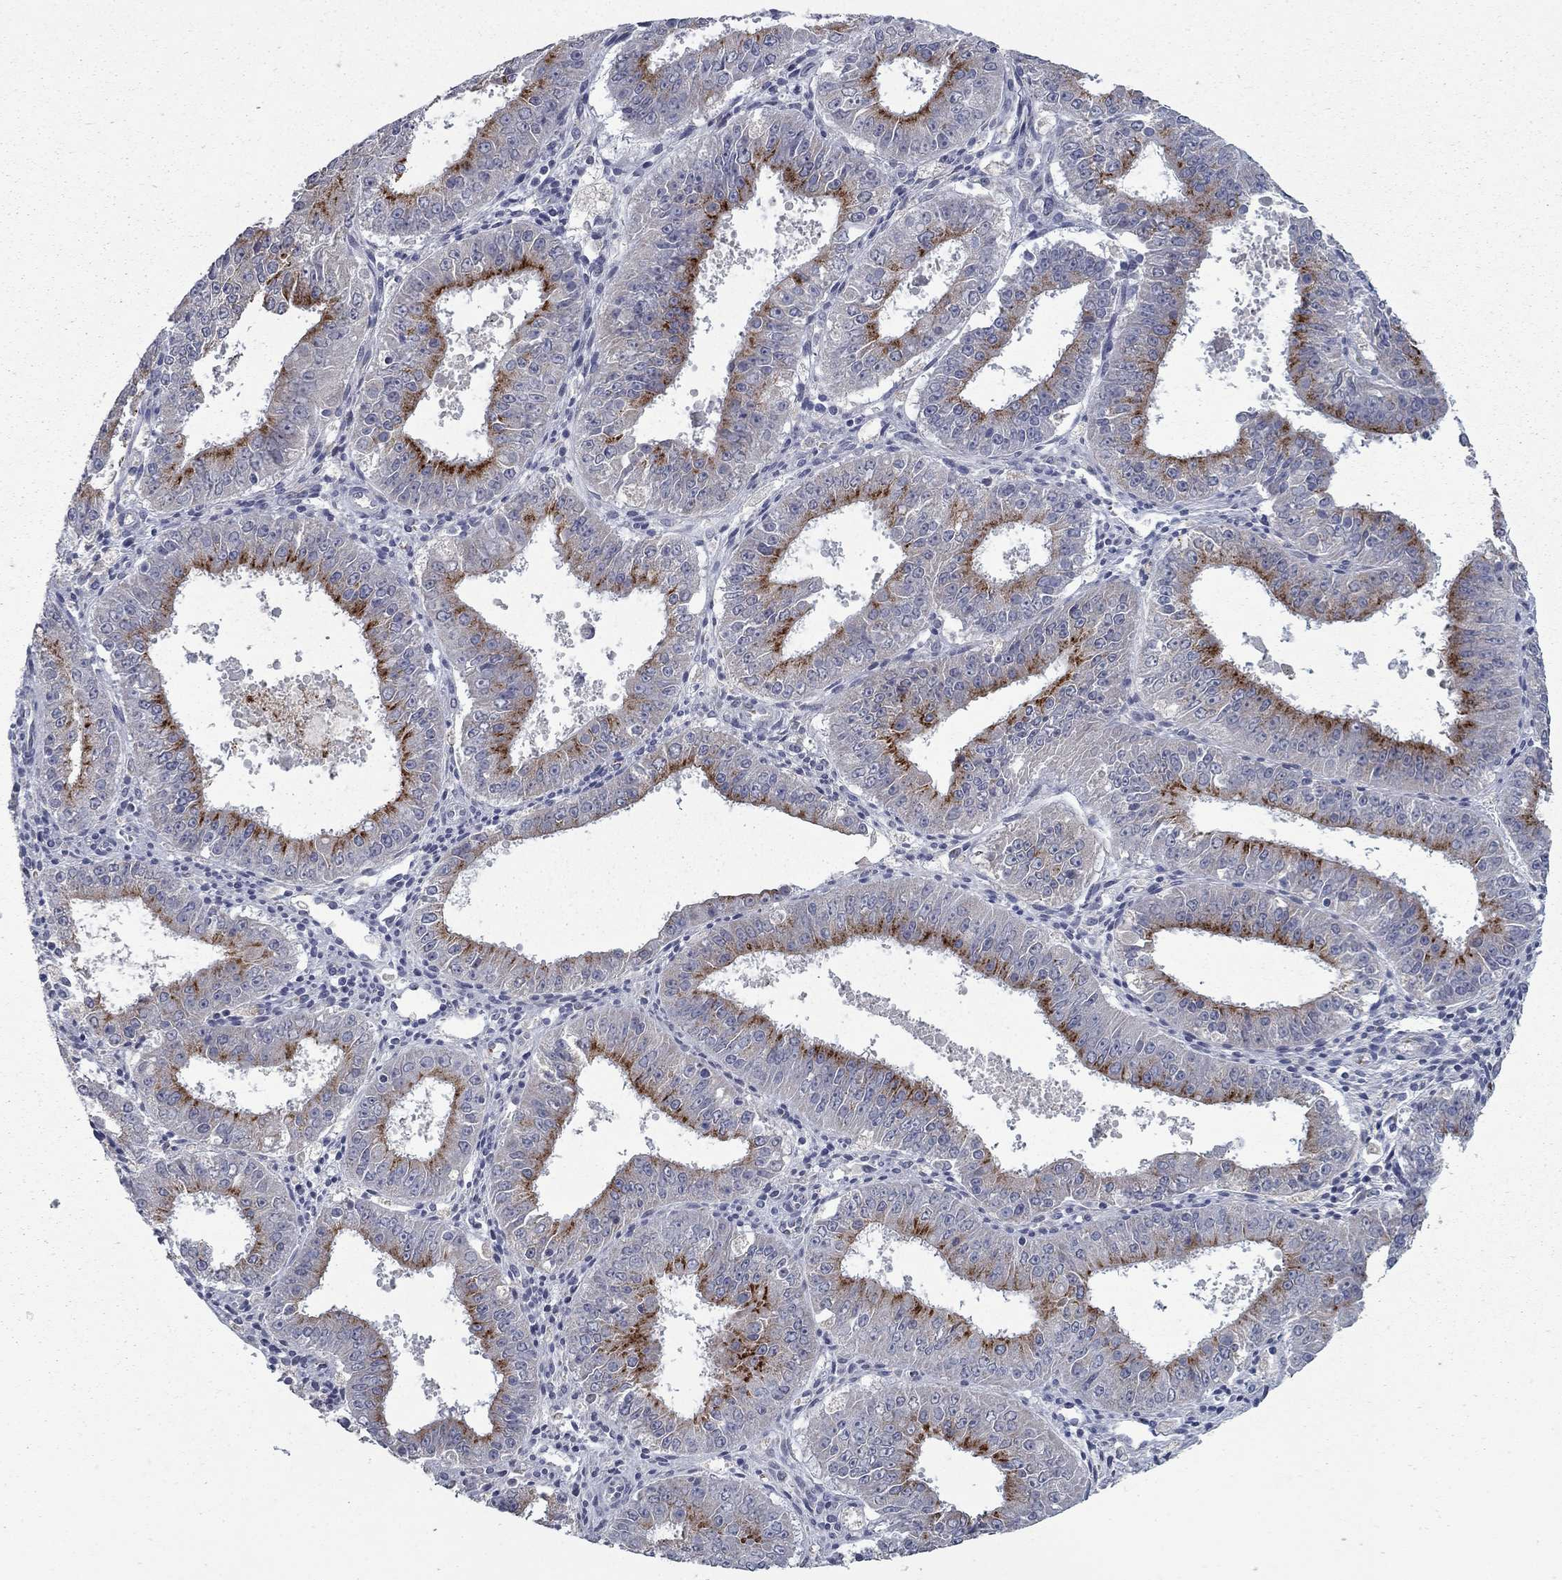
{"staining": {"intensity": "strong", "quantity": "25%-75%", "location": "cytoplasmic/membranous"}, "tissue": "ovarian cancer", "cell_type": "Tumor cells", "image_type": "cancer", "snomed": [{"axis": "morphology", "description": "Carcinoma, endometroid"}, {"axis": "topography", "description": "Ovary"}], "caption": "Ovarian cancer (endometroid carcinoma) stained for a protein (brown) demonstrates strong cytoplasmic/membranous positive expression in about 25%-75% of tumor cells.", "gene": "KIAA0319L", "patient": {"sex": "female", "age": 42}}